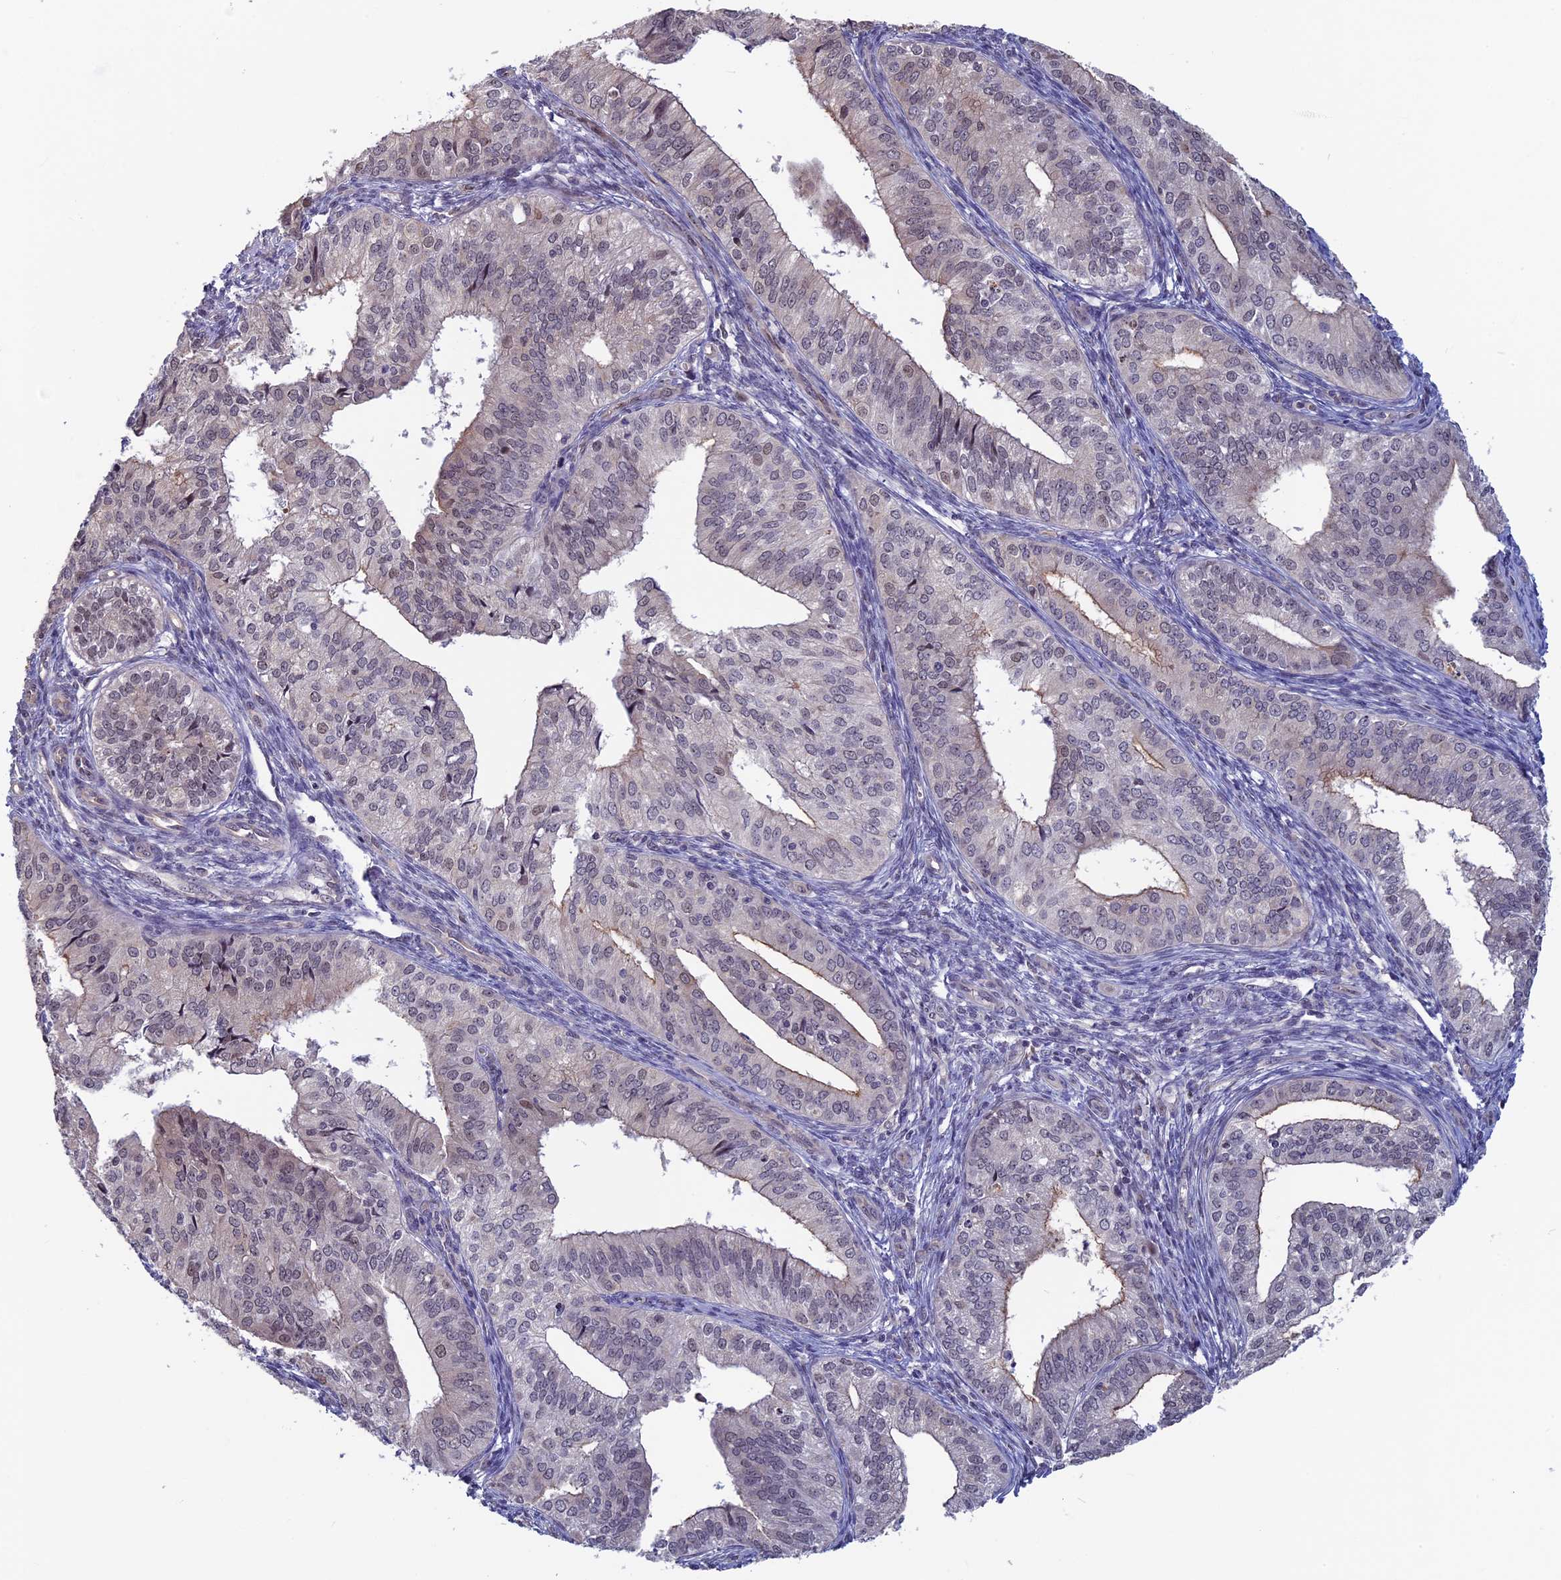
{"staining": {"intensity": "weak", "quantity": "25%-75%", "location": "nuclear"}, "tissue": "endometrial cancer", "cell_type": "Tumor cells", "image_type": "cancer", "snomed": [{"axis": "morphology", "description": "Adenocarcinoma, NOS"}, {"axis": "topography", "description": "Endometrium"}], "caption": "Endometrial cancer (adenocarcinoma) stained with a brown dye displays weak nuclear positive expression in about 25%-75% of tumor cells.", "gene": "SPIRE1", "patient": {"sex": "female", "age": 50}}